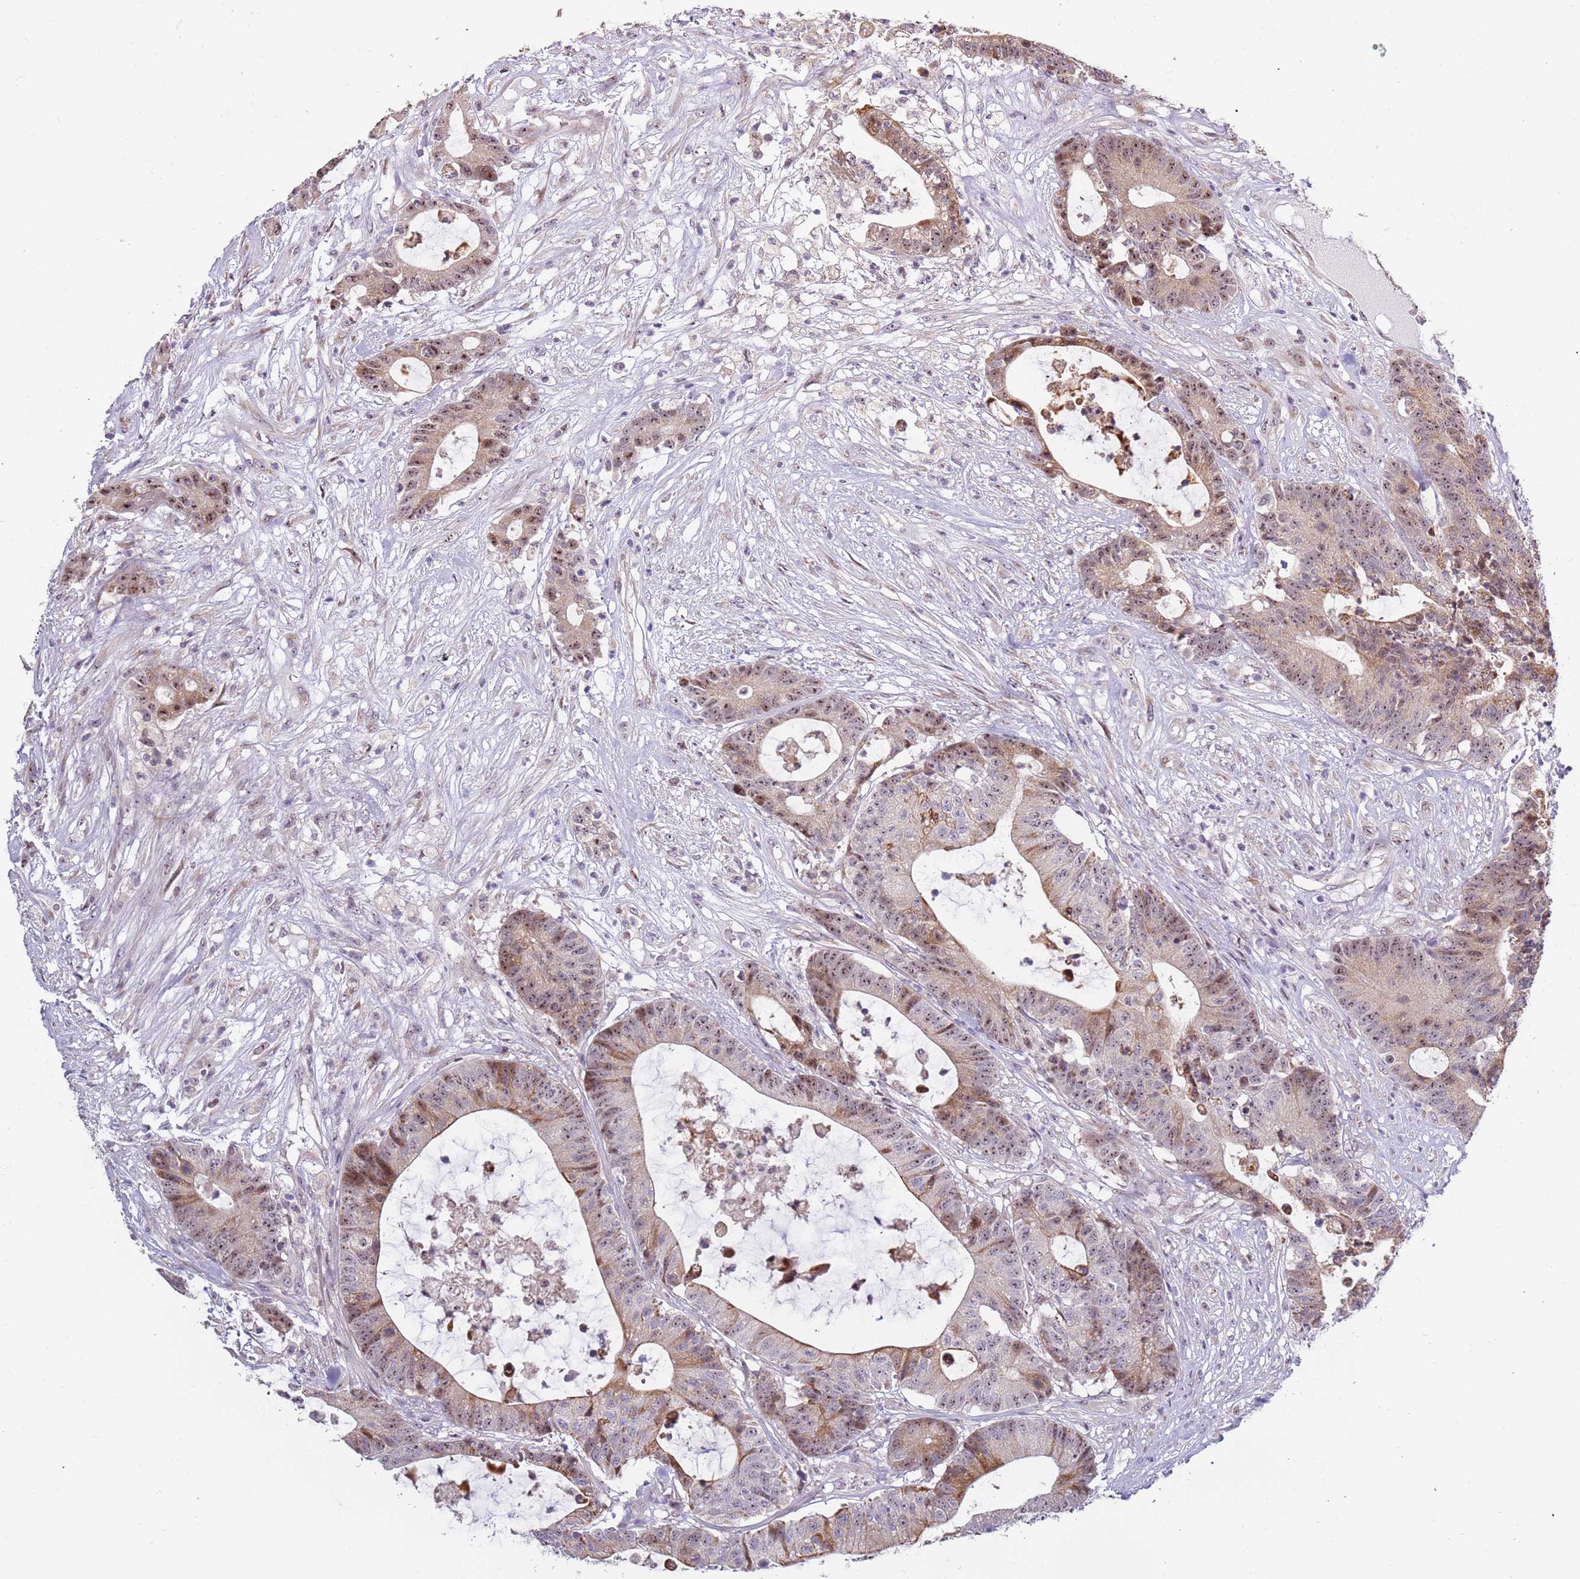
{"staining": {"intensity": "moderate", "quantity": "25%-75%", "location": "cytoplasmic/membranous,nuclear"}, "tissue": "colorectal cancer", "cell_type": "Tumor cells", "image_type": "cancer", "snomed": [{"axis": "morphology", "description": "Adenocarcinoma, NOS"}, {"axis": "topography", "description": "Colon"}], "caption": "This micrograph demonstrates colorectal cancer stained with immunohistochemistry to label a protein in brown. The cytoplasmic/membranous and nuclear of tumor cells show moderate positivity for the protein. Nuclei are counter-stained blue.", "gene": "UCMA", "patient": {"sex": "female", "age": 84}}